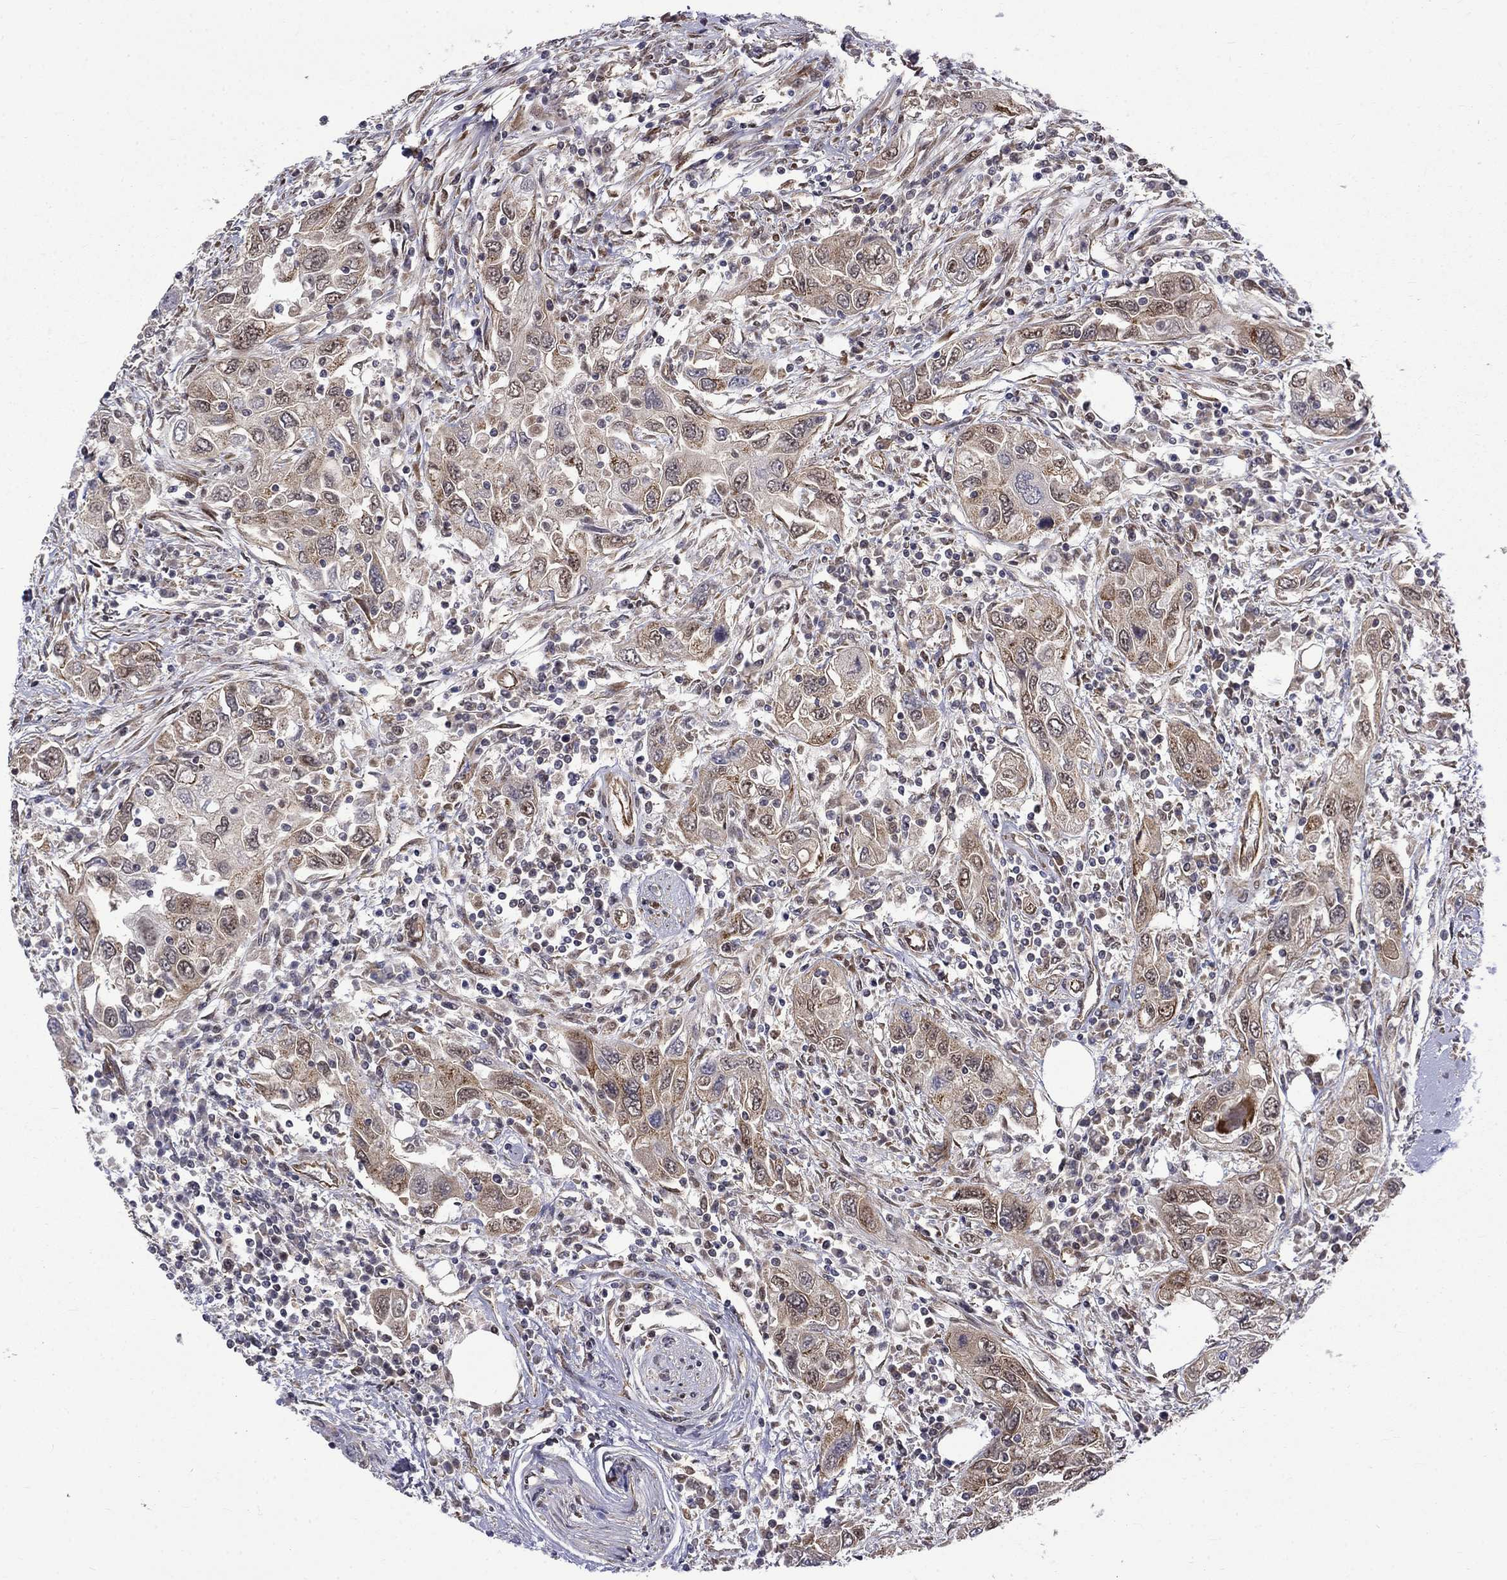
{"staining": {"intensity": "moderate", "quantity": "25%-75%", "location": "cytoplasmic/membranous"}, "tissue": "urothelial cancer", "cell_type": "Tumor cells", "image_type": "cancer", "snomed": [{"axis": "morphology", "description": "Urothelial carcinoma, High grade"}, {"axis": "topography", "description": "Urinary bladder"}], "caption": "Brown immunohistochemical staining in urothelial cancer exhibits moderate cytoplasmic/membranous expression in approximately 25%-75% of tumor cells.", "gene": "KPNA3", "patient": {"sex": "male", "age": 76}}